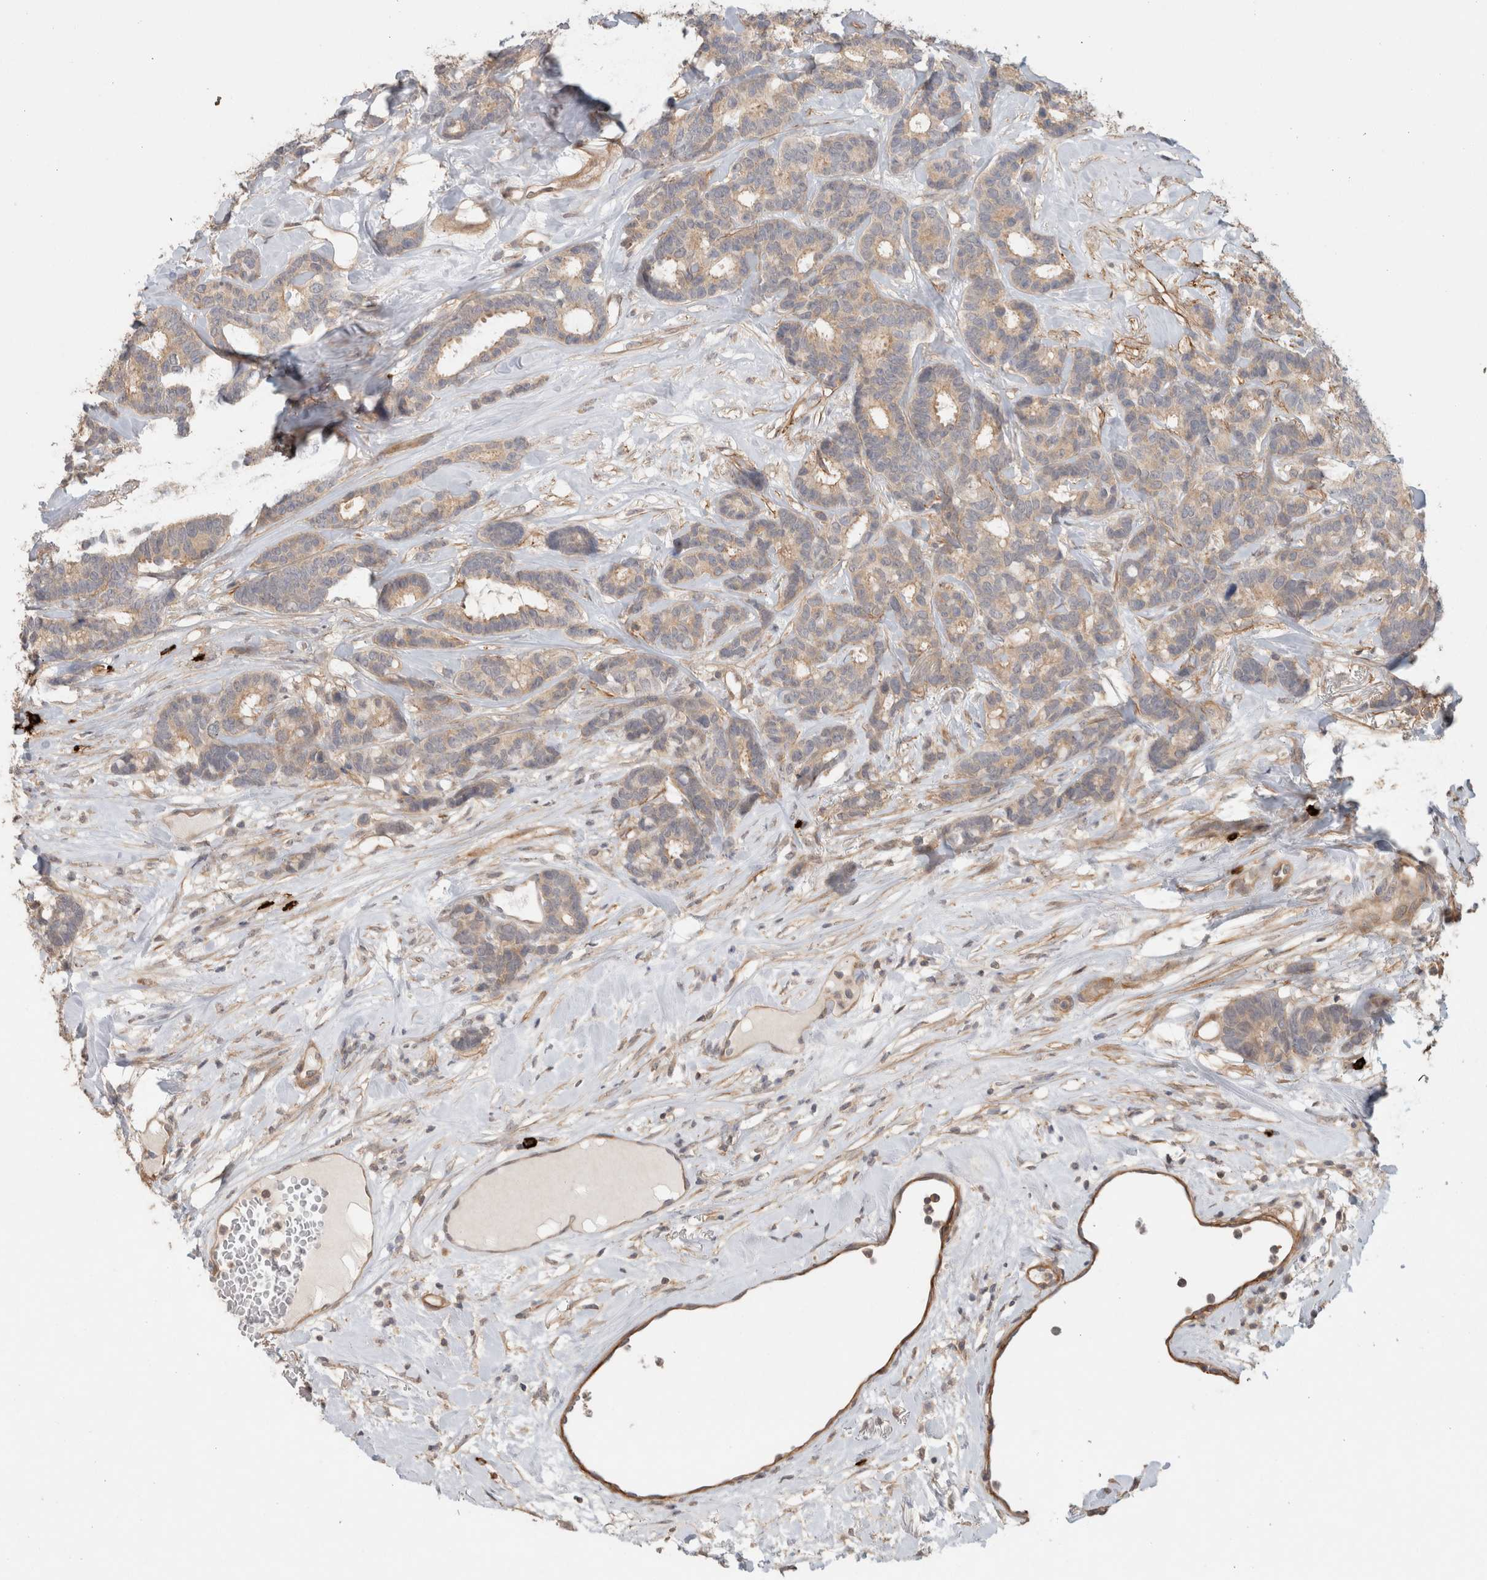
{"staining": {"intensity": "weak", "quantity": ">75%", "location": "cytoplasmic/membranous"}, "tissue": "breast cancer", "cell_type": "Tumor cells", "image_type": "cancer", "snomed": [{"axis": "morphology", "description": "Duct carcinoma"}, {"axis": "topography", "description": "Breast"}], "caption": "High-power microscopy captured an immunohistochemistry (IHC) photomicrograph of breast cancer, revealing weak cytoplasmic/membranous positivity in approximately >75% of tumor cells.", "gene": "HSPG2", "patient": {"sex": "female", "age": 87}}